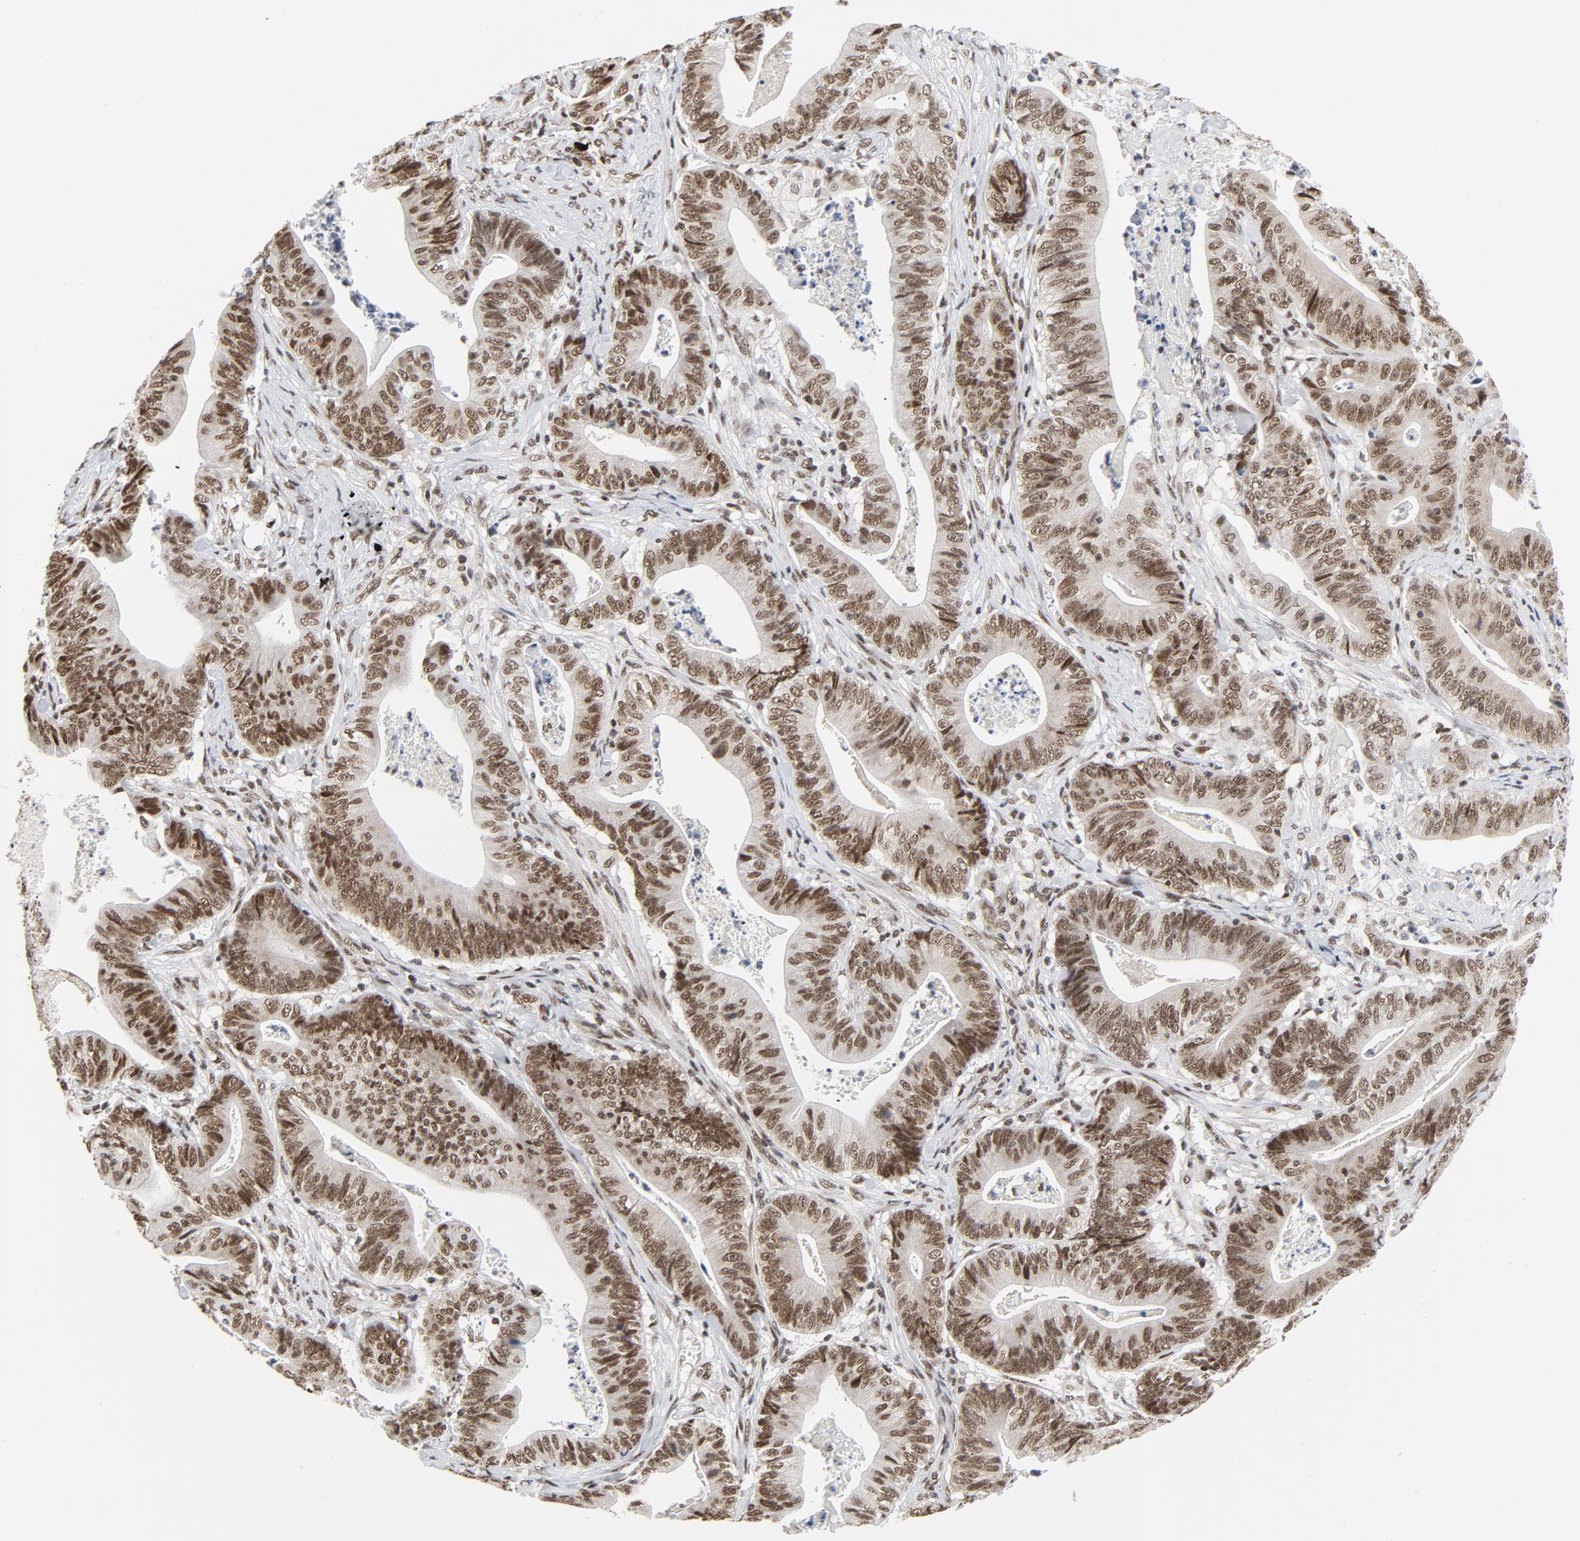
{"staining": {"intensity": "strong", "quantity": ">75%", "location": "nuclear"}, "tissue": "stomach cancer", "cell_type": "Tumor cells", "image_type": "cancer", "snomed": [{"axis": "morphology", "description": "Adenocarcinoma, NOS"}, {"axis": "topography", "description": "Stomach, lower"}], "caption": "A photomicrograph showing strong nuclear expression in about >75% of tumor cells in adenocarcinoma (stomach), as visualized by brown immunohistochemical staining.", "gene": "ERCC1", "patient": {"sex": "female", "age": 86}}